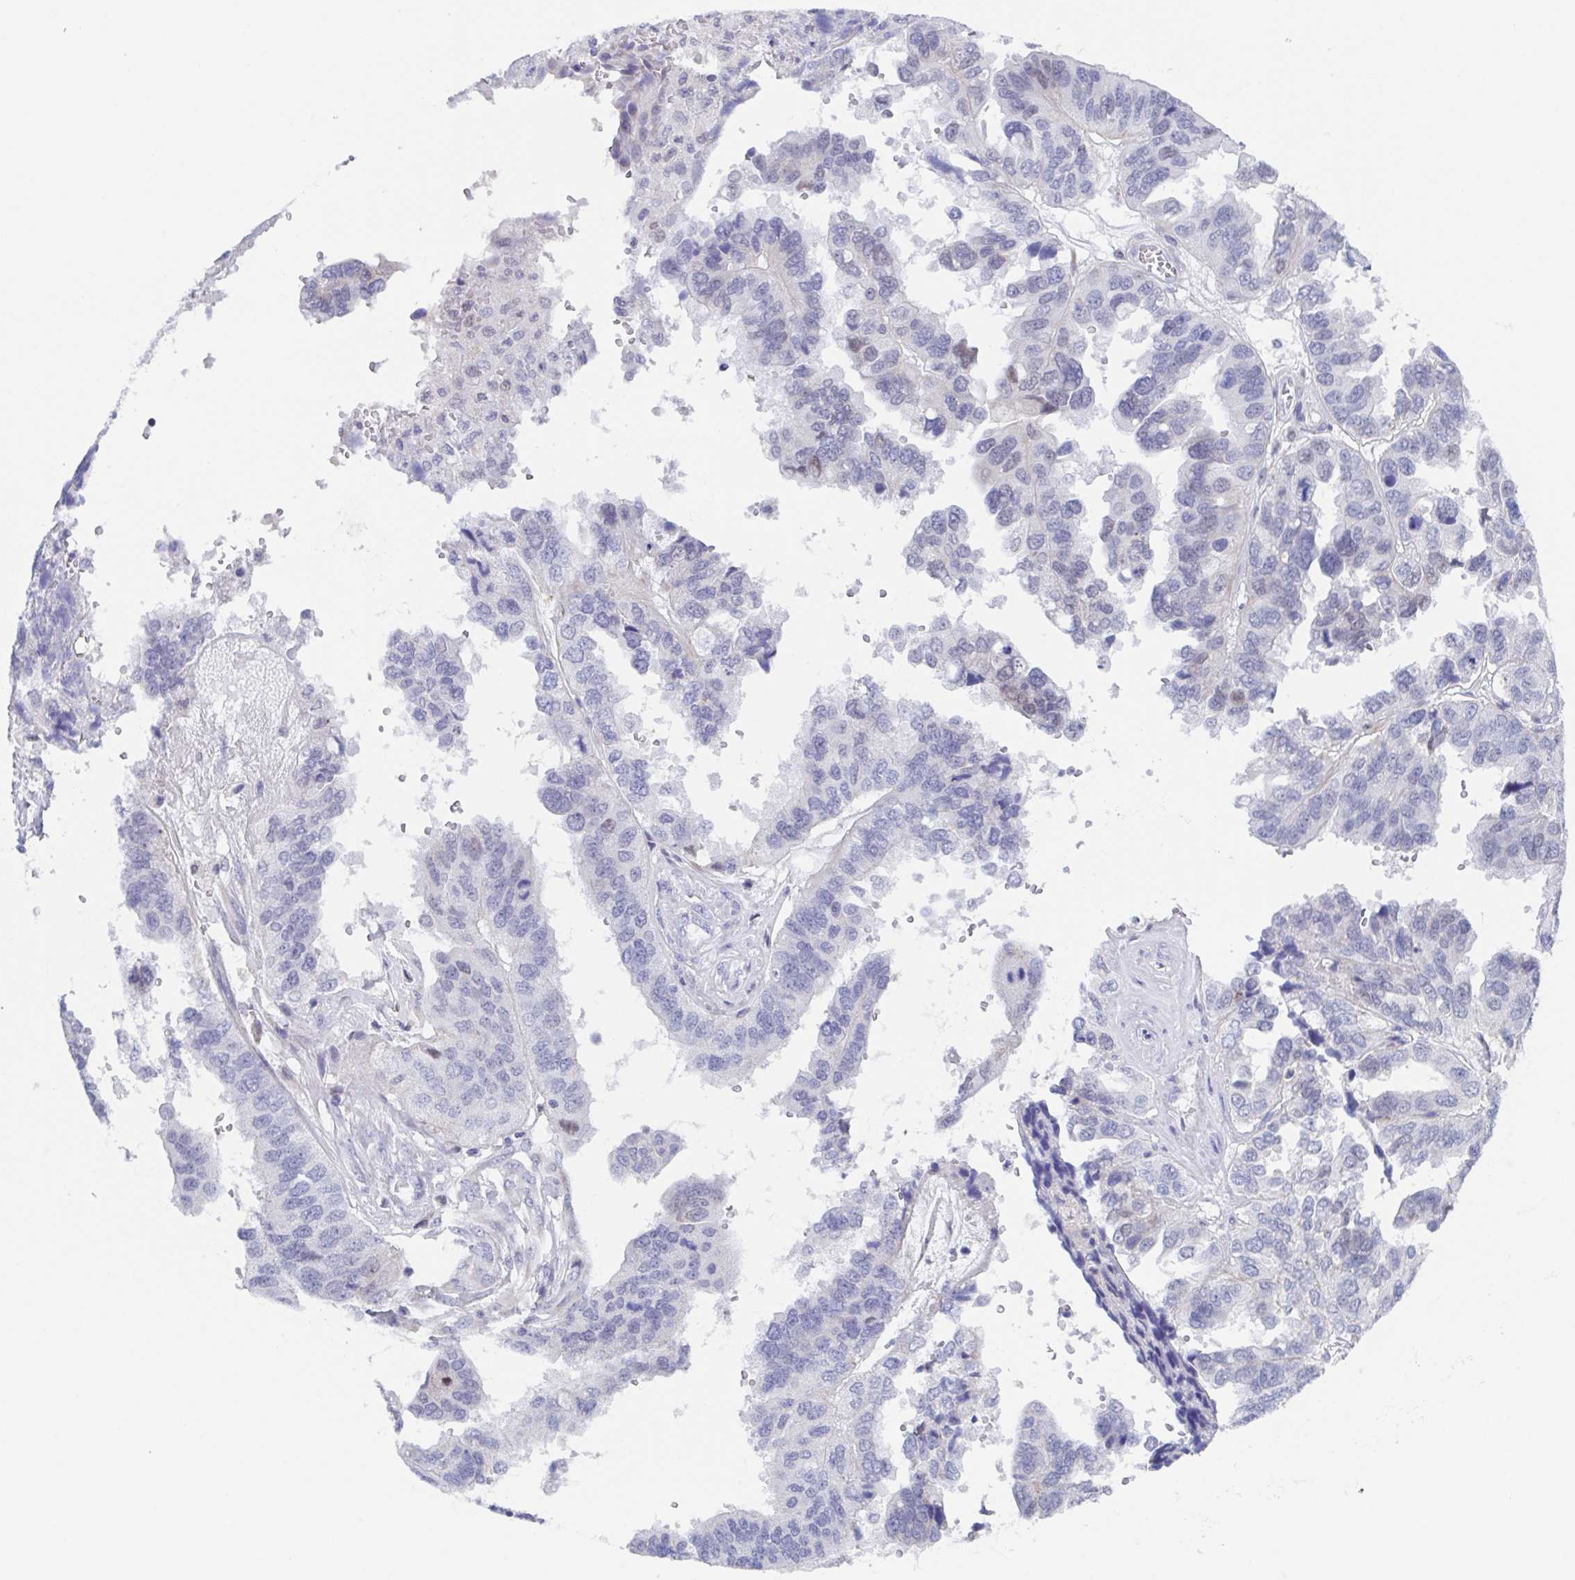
{"staining": {"intensity": "negative", "quantity": "none", "location": "none"}, "tissue": "ovarian cancer", "cell_type": "Tumor cells", "image_type": "cancer", "snomed": [{"axis": "morphology", "description": "Cystadenocarcinoma, serous, NOS"}, {"axis": "topography", "description": "Ovary"}], "caption": "Tumor cells are negative for brown protein staining in ovarian cancer (serous cystadenocarcinoma).", "gene": "PBOV1", "patient": {"sex": "female", "age": 79}}